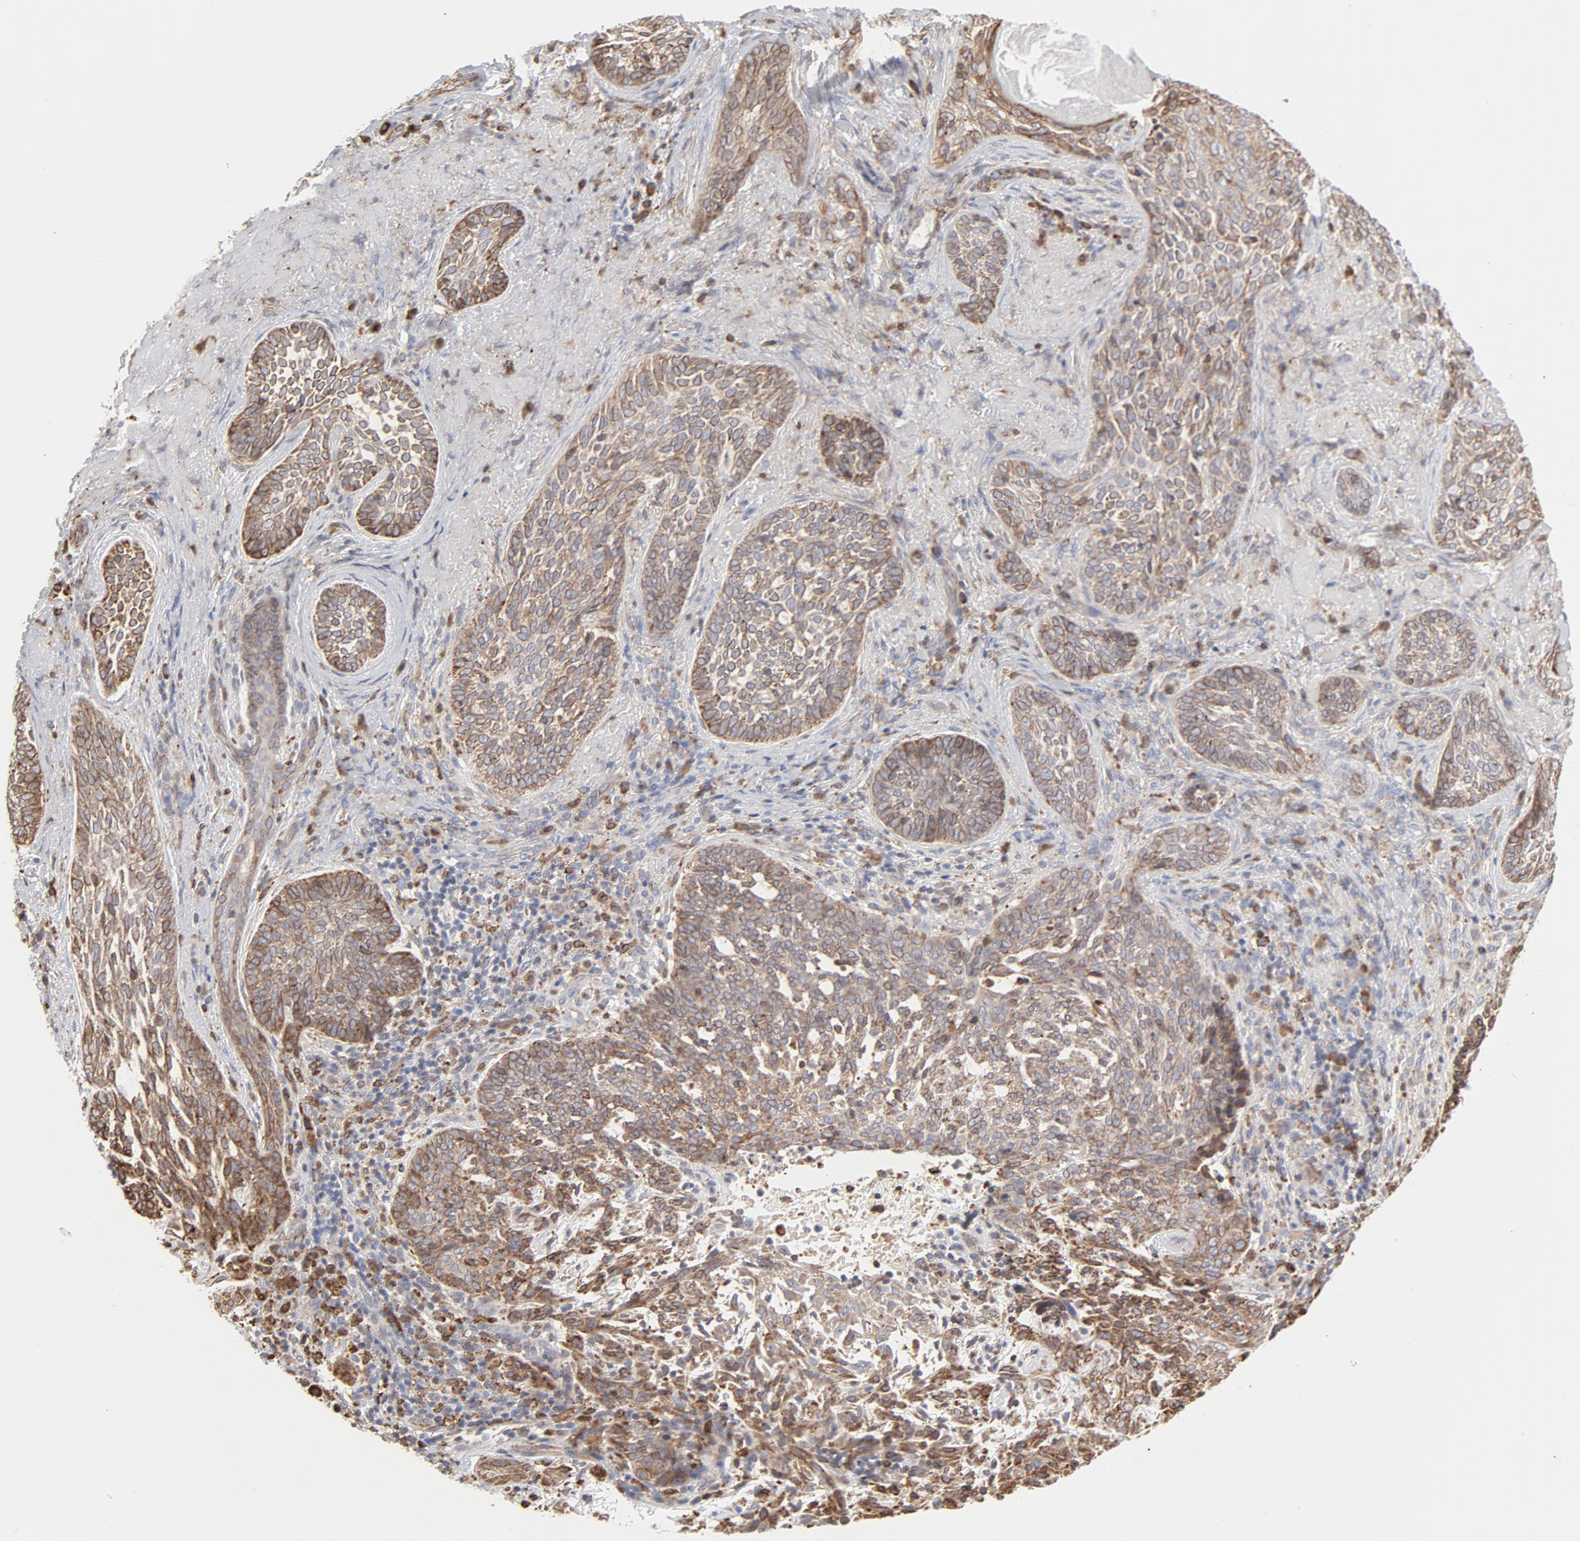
{"staining": {"intensity": "moderate", "quantity": ">75%", "location": "cytoplasmic/membranous"}, "tissue": "skin cancer", "cell_type": "Tumor cells", "image_type": "cancer", "snomed": [{"axis": "morphology", "description": "Basal cell carcinoma"}, {"axis": "topography", "description": "Skin"}], "caption": "The image demonstrates staining of skin cancer, revealing moderate cytoplasmic/membranous protein positivity (brown color) within tumor cells.", "gene": "CANX", "patient": {"sex": "male", "age": 91}}